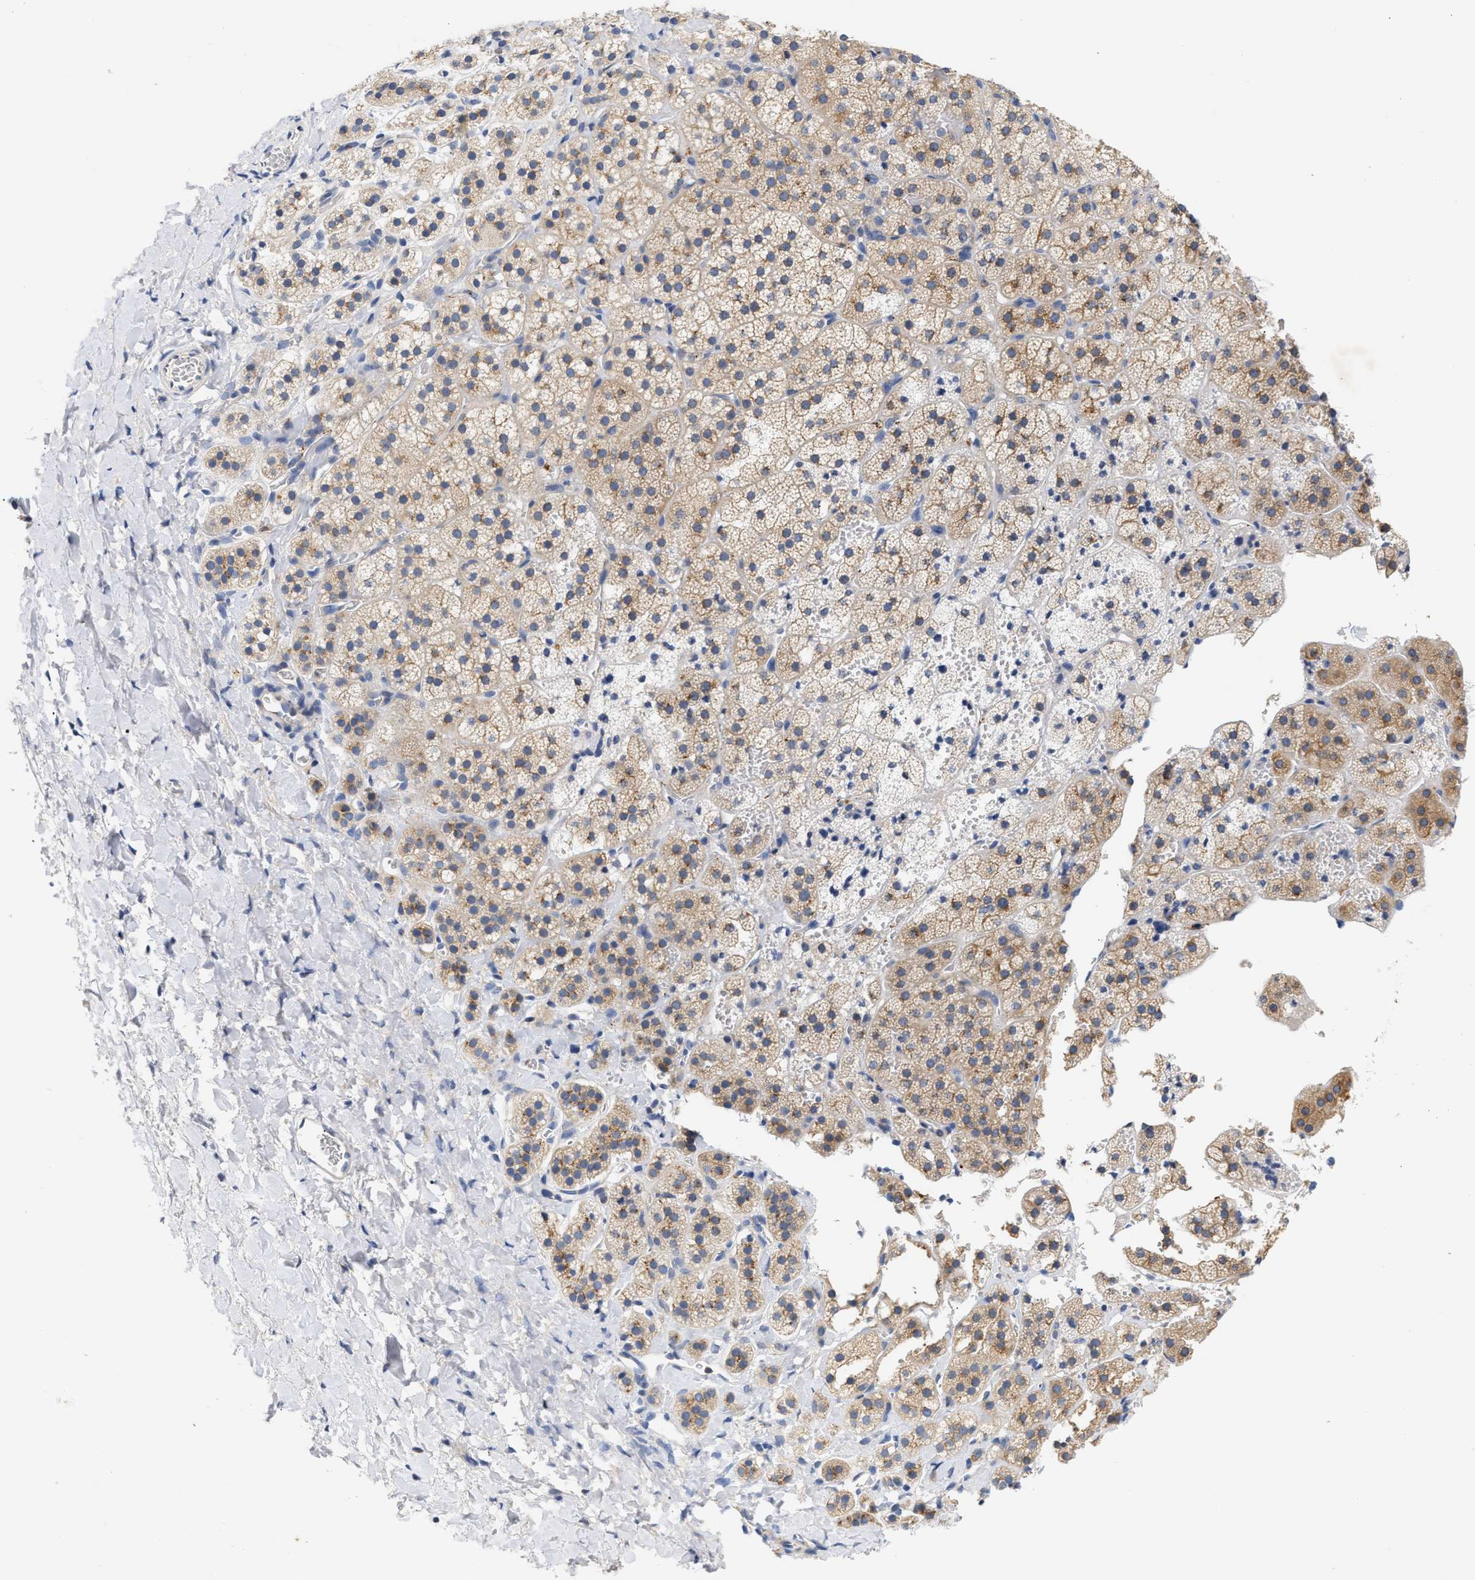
{"staining": {"intensity": "weak", "quantity": ">75%", "location": "cytoplasmic/membranous"}, "tissue": "adrenal gland", "cell_type": "Glandular cells", "image_type": "normal", "snomed": [{"axis": "morphology", "description": "Normal tissue, NOS"}, {"axis": "topography", "description": "Adrenal gland"}], "caption": "High-power microscopy captured an immunohistochemistry (IHC) micrograph of normal adrenal gland, revealing weak cytoplasmic/membranous positivity in about >75% of glandular cells.", "gene": "TRIM50", "patient": {"sex": "female", "age": 44}}